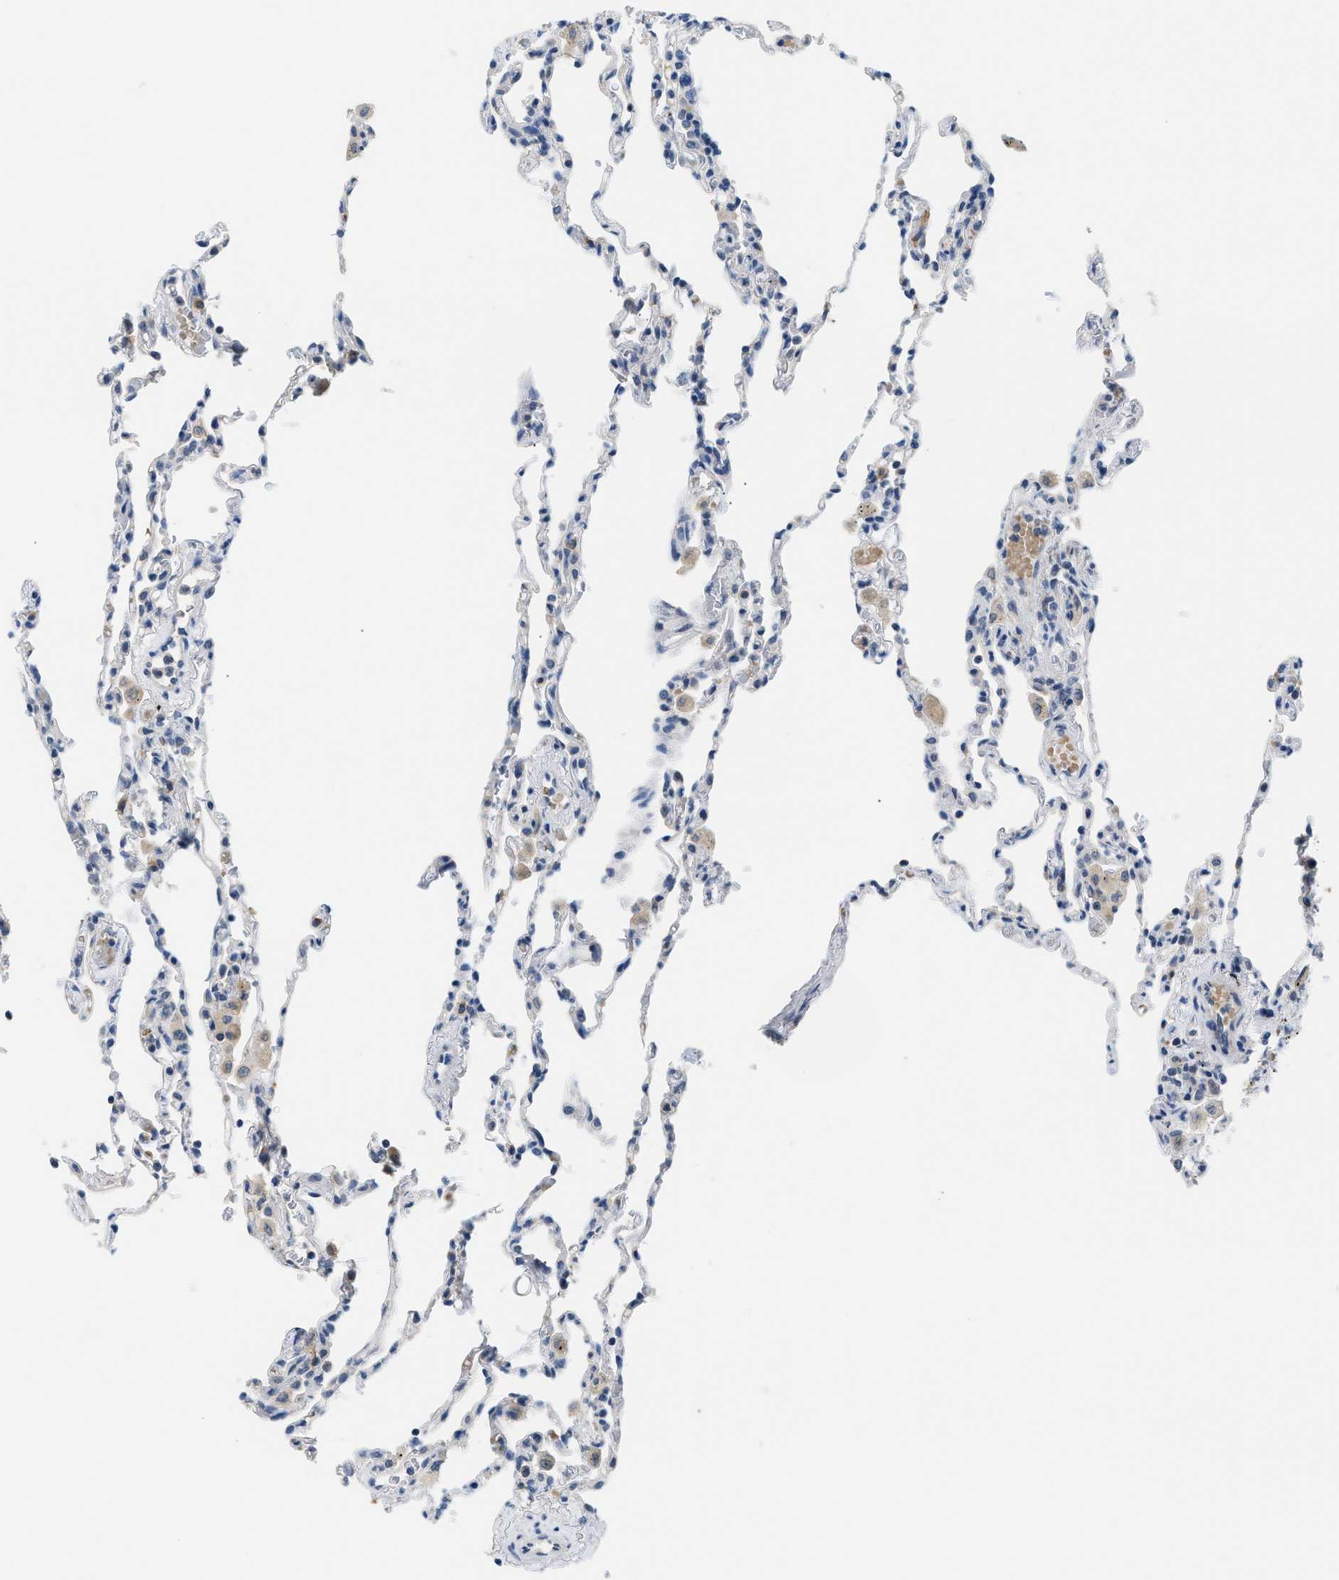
{"staining": {"intensity": "negative", "quantity": "none", "location": "none"}, "tissue": "lung", "cell_type": "Alveolar cells", "image_type": "normal", "snomed": [{"axis": "morphology", "description": "Normal tissue, NOS"}, {"axis": "topography", "description": "Lung"}], "caption": "The photomicrograph reveals no significant positivity in alveolar cells of lung.", "gene": "PSAT1", "patient": {"sex": "male", "age": 59}}